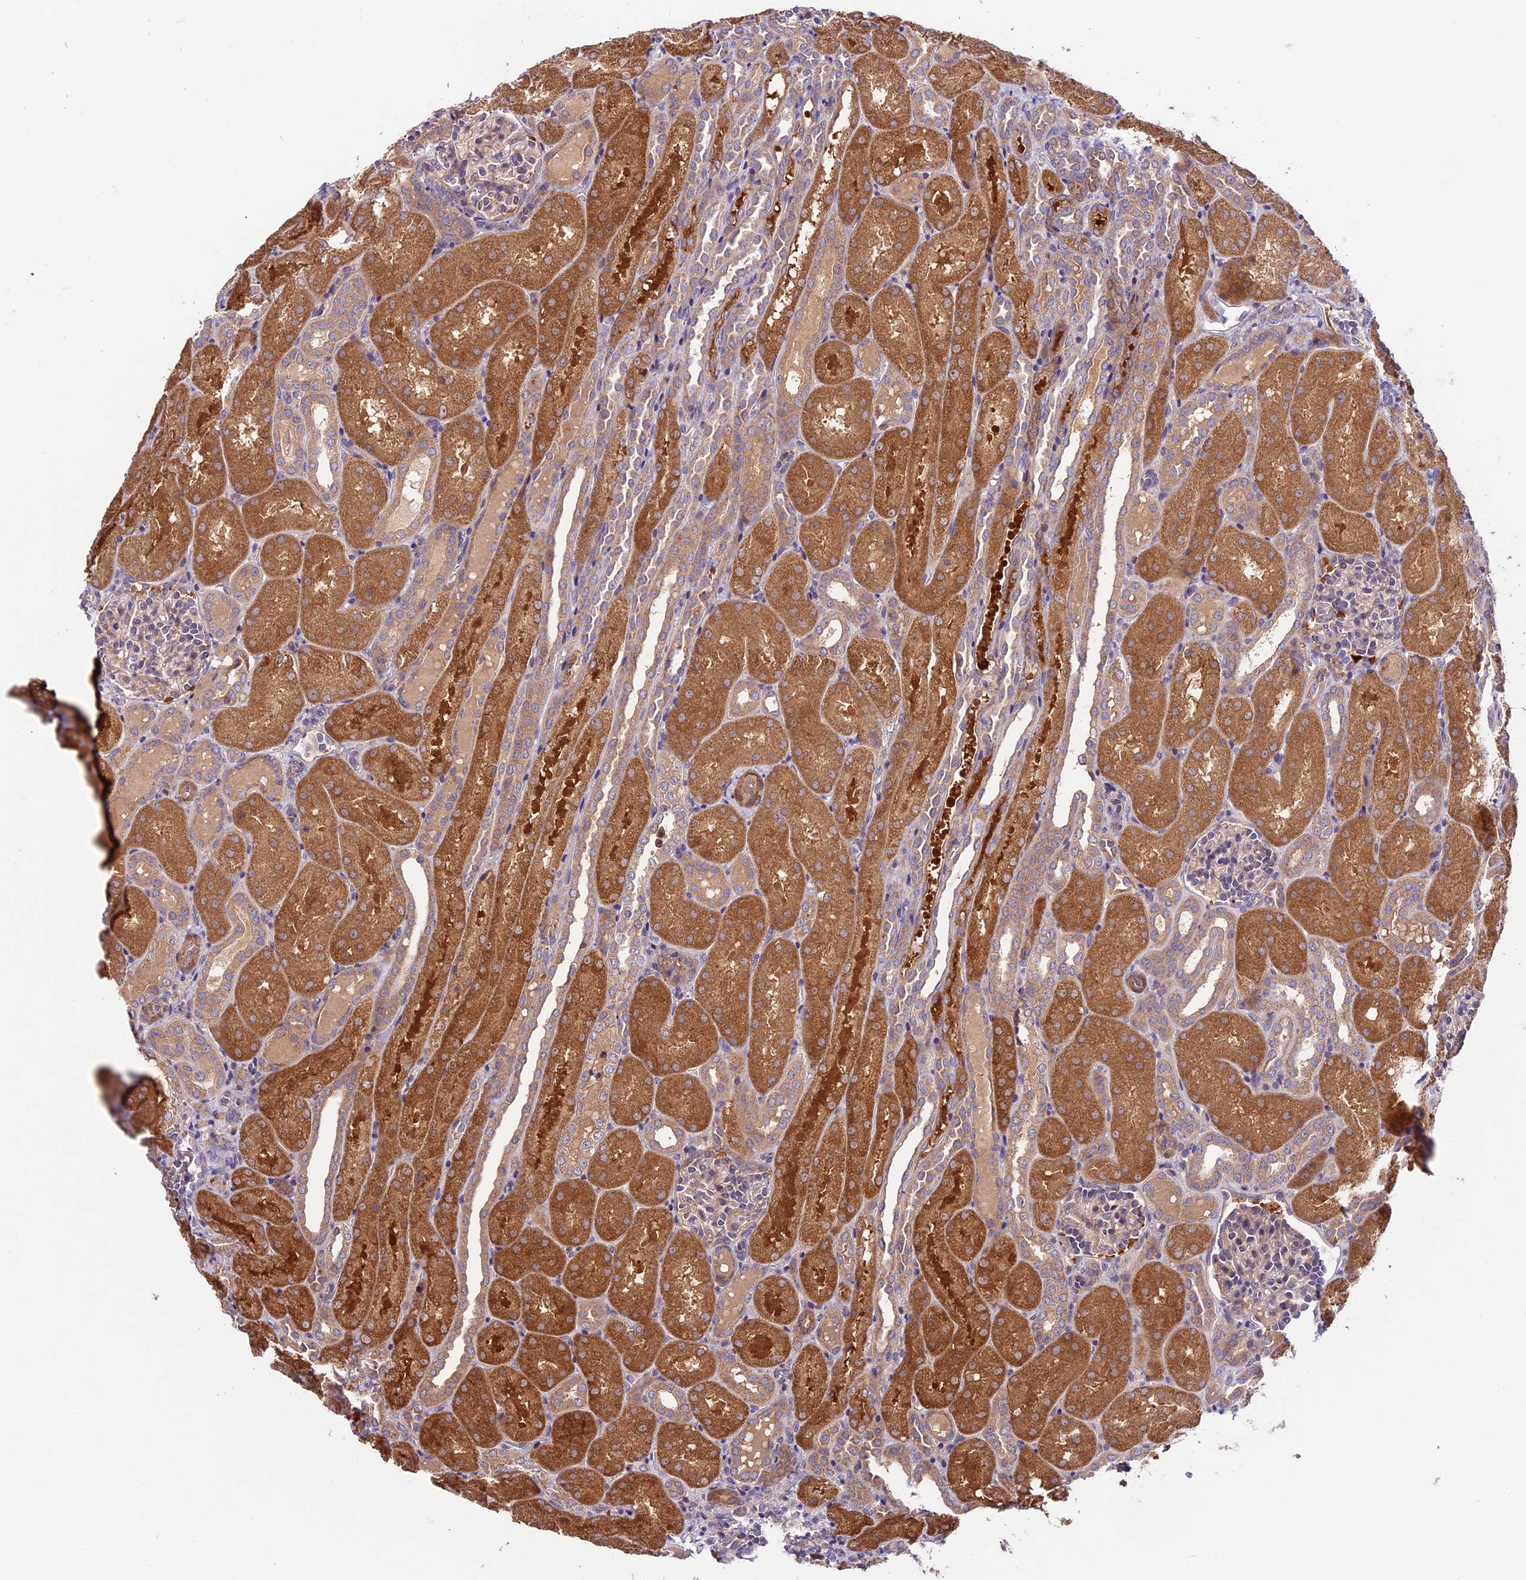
{"staining": {"intensity": "weak", "quantity": "<25%", "location": "cytoplasmic/membranous"}, "tissue": "kidney", "cell_type": "Cells in glomeruli", "image_type": "normal", "snomed": [{"axis": "morphology", "description": "Normal tissue, NOS"}, {"axis": "topography", "description": "Kidney"}], "caption": "Immunohistochemistry image of normal kidney: kidney stained with DAB (3,3'-diaminobenzidine) exhibits no significant protein expression in cells in glomeruli.", "gene": "COG8", "patient": {"sex": "male", "age": 1}}